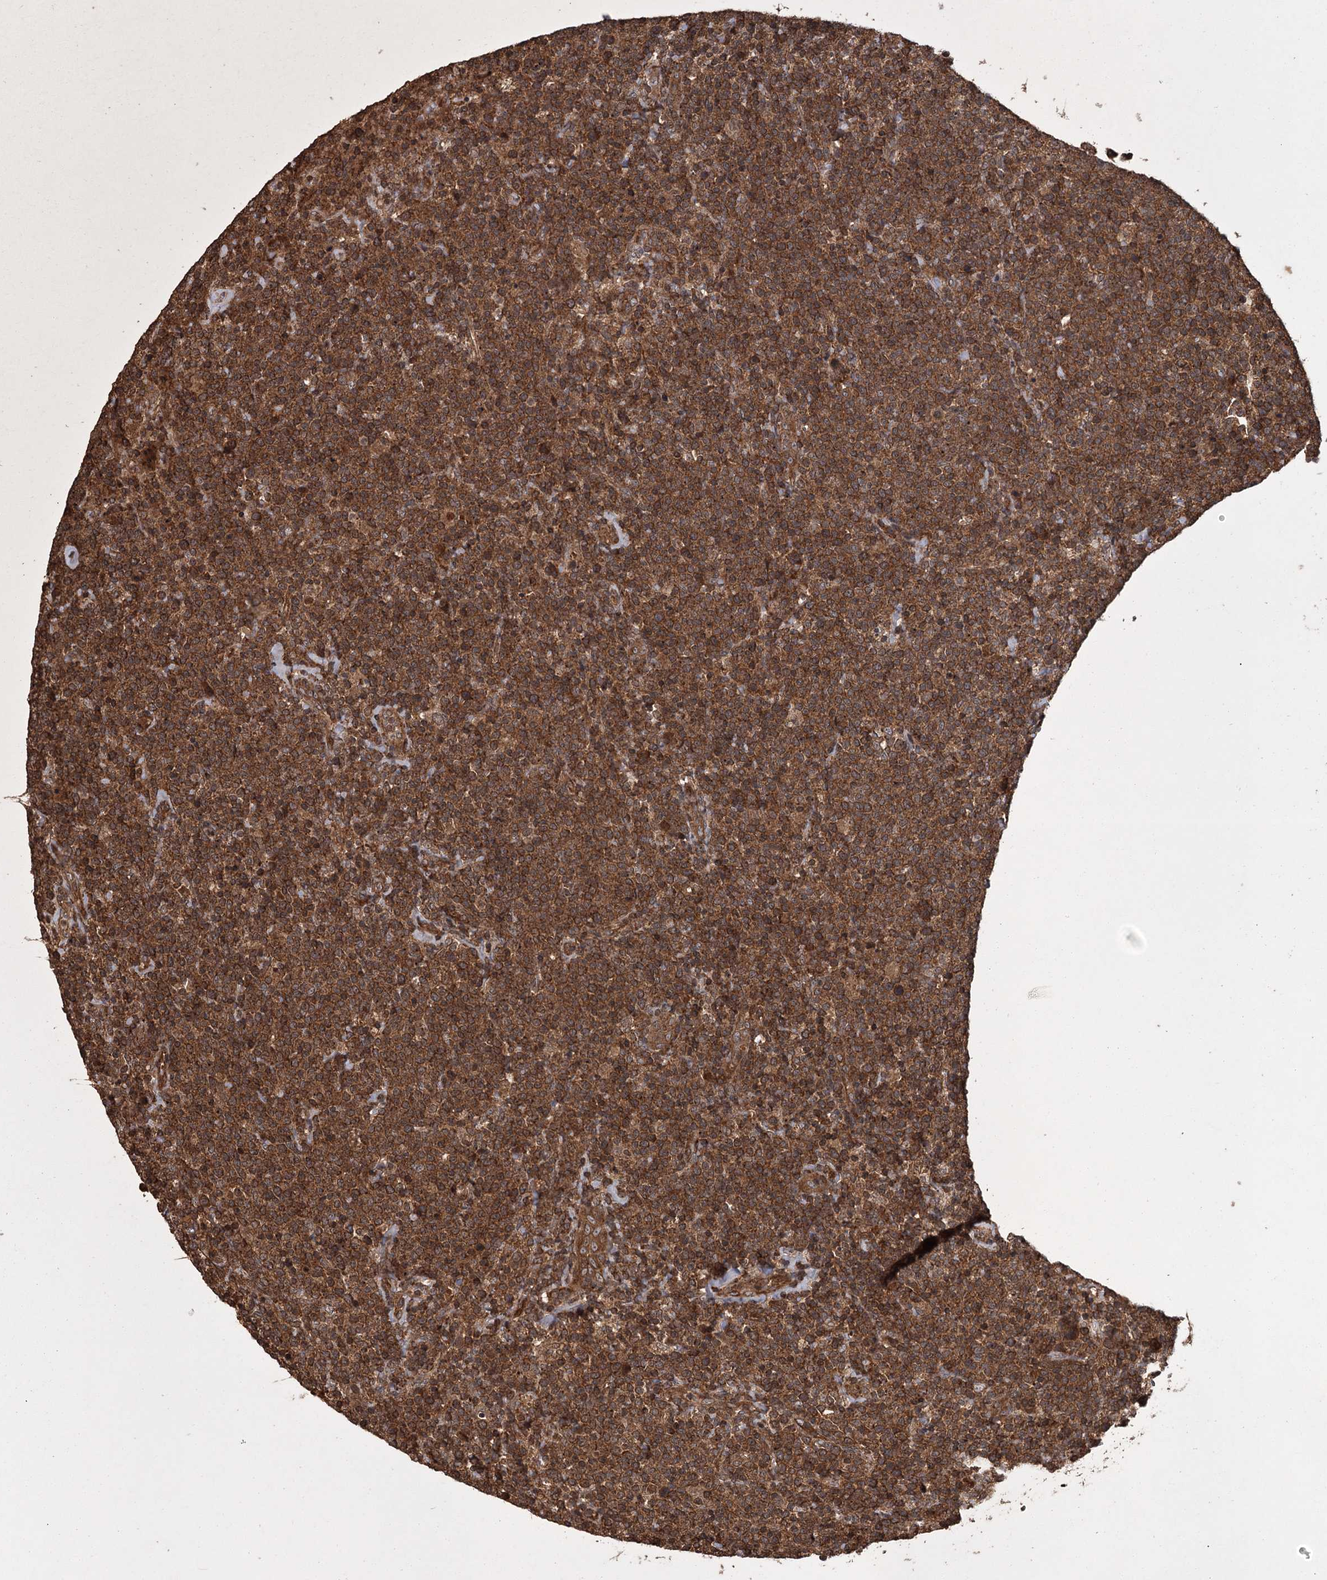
{"staining": {"intensity": "strong", "quantity": ">75%", "location": "cytoplasmic/membranous"}, "tissue": "lymphoma", "cell_type": "Tumor cells", "image_type": "cancer", "snomed": [{"axis": "morphology", "description": "Malignant lymphoma, non-Hodgkin's type, High grade"}, {"axis": "topography", "description": "Lymph node"}], "caption": "A brown stain highlights strong cytoplasmic/membranous expression of a protein in human high-grade malignant lymphoma, non-Hodgkin's type tumor cells. The staining was performed using DAB to visualize the protein expression in brown, while the nuclei were stained in blue with hematoxylin (Magnification: 20x).", "gene": "RPAP3", "patient": {"sex": "male", "age": 61}}